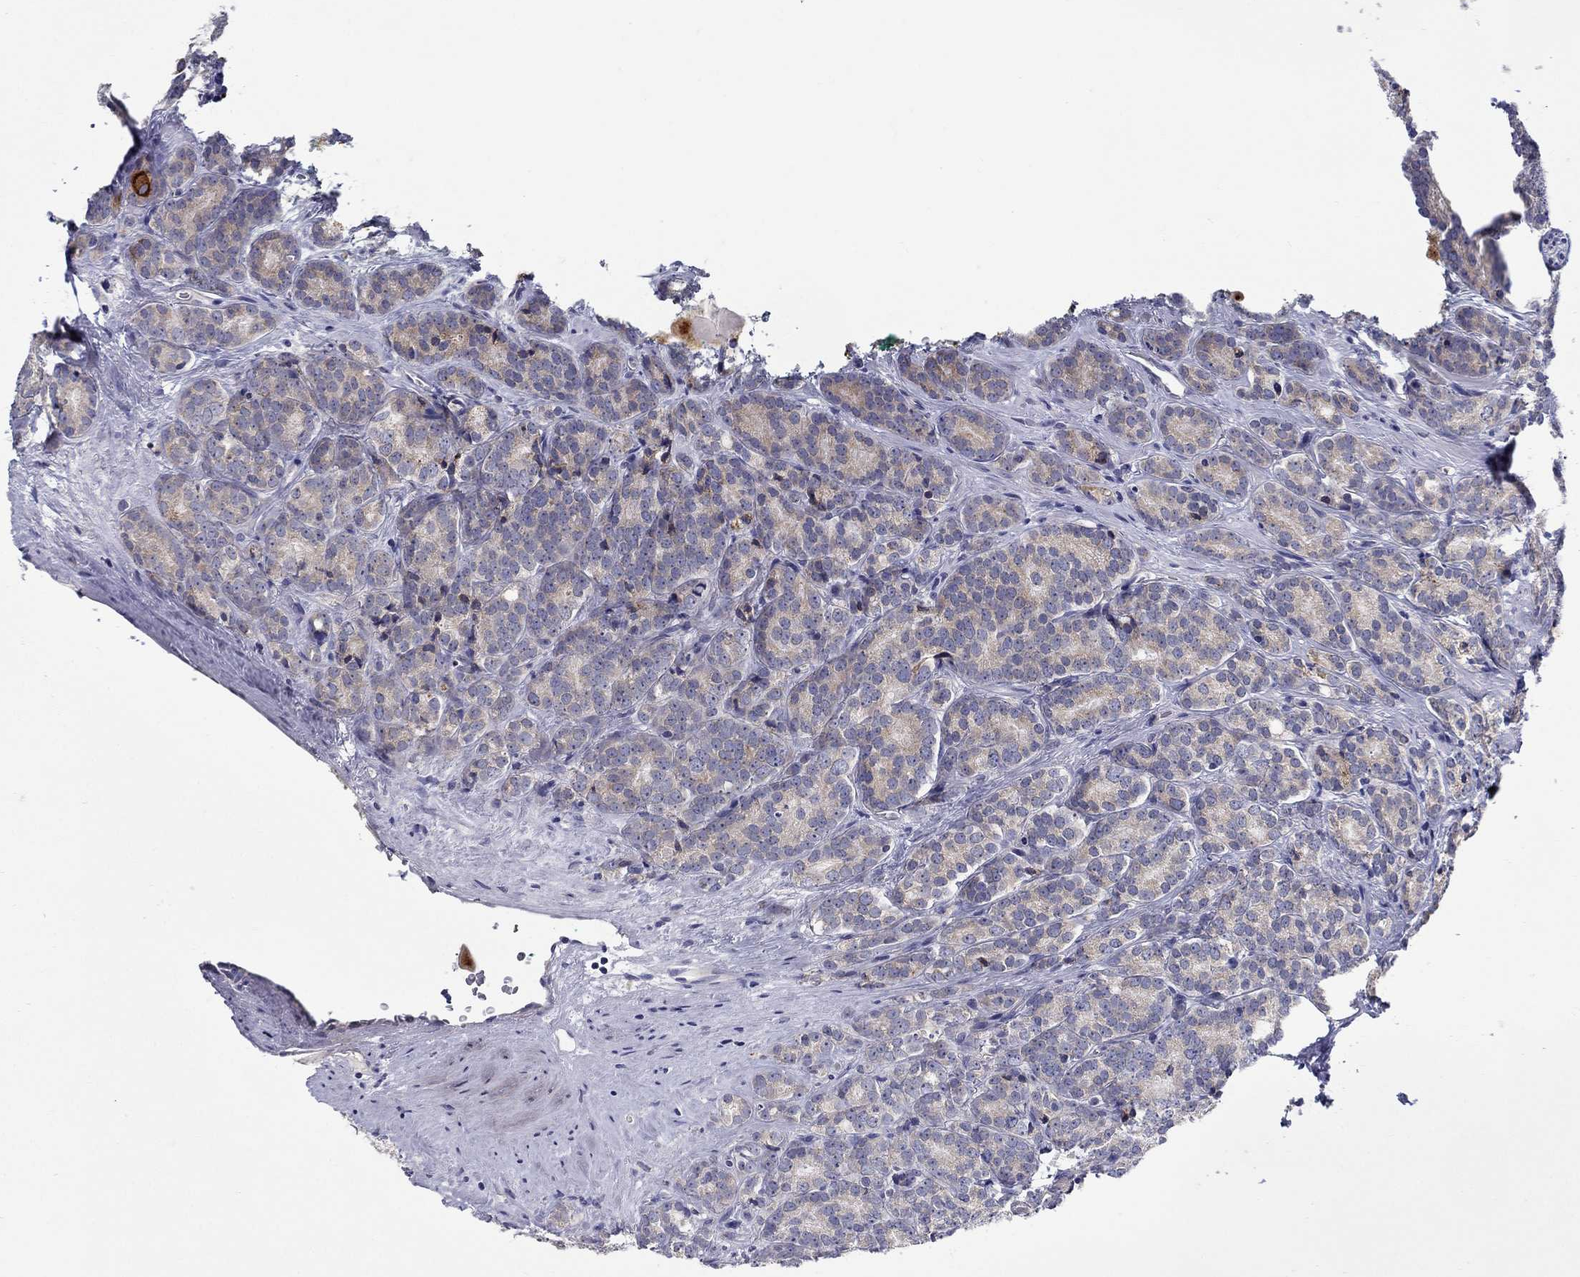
{"staining": {"intensity": "negative", "quantity": "none", "location": "none"}, "tissue": "prostate cancer", "cell_type": "Tumor cells", "image_type": "cancer", "snomed": [{"axis": "morphology", "description": "Adenocarcinoma, NOS"}, {"axis": "topography", "description": "Prostate"}], "caption": "DAB immunohistochemical staining of prostate cancer (adenocarcinoma) exhibits no significant staining in tumor cells.", "gene": "QRFPR", "patient": {"sex": "male", "age": 71}}